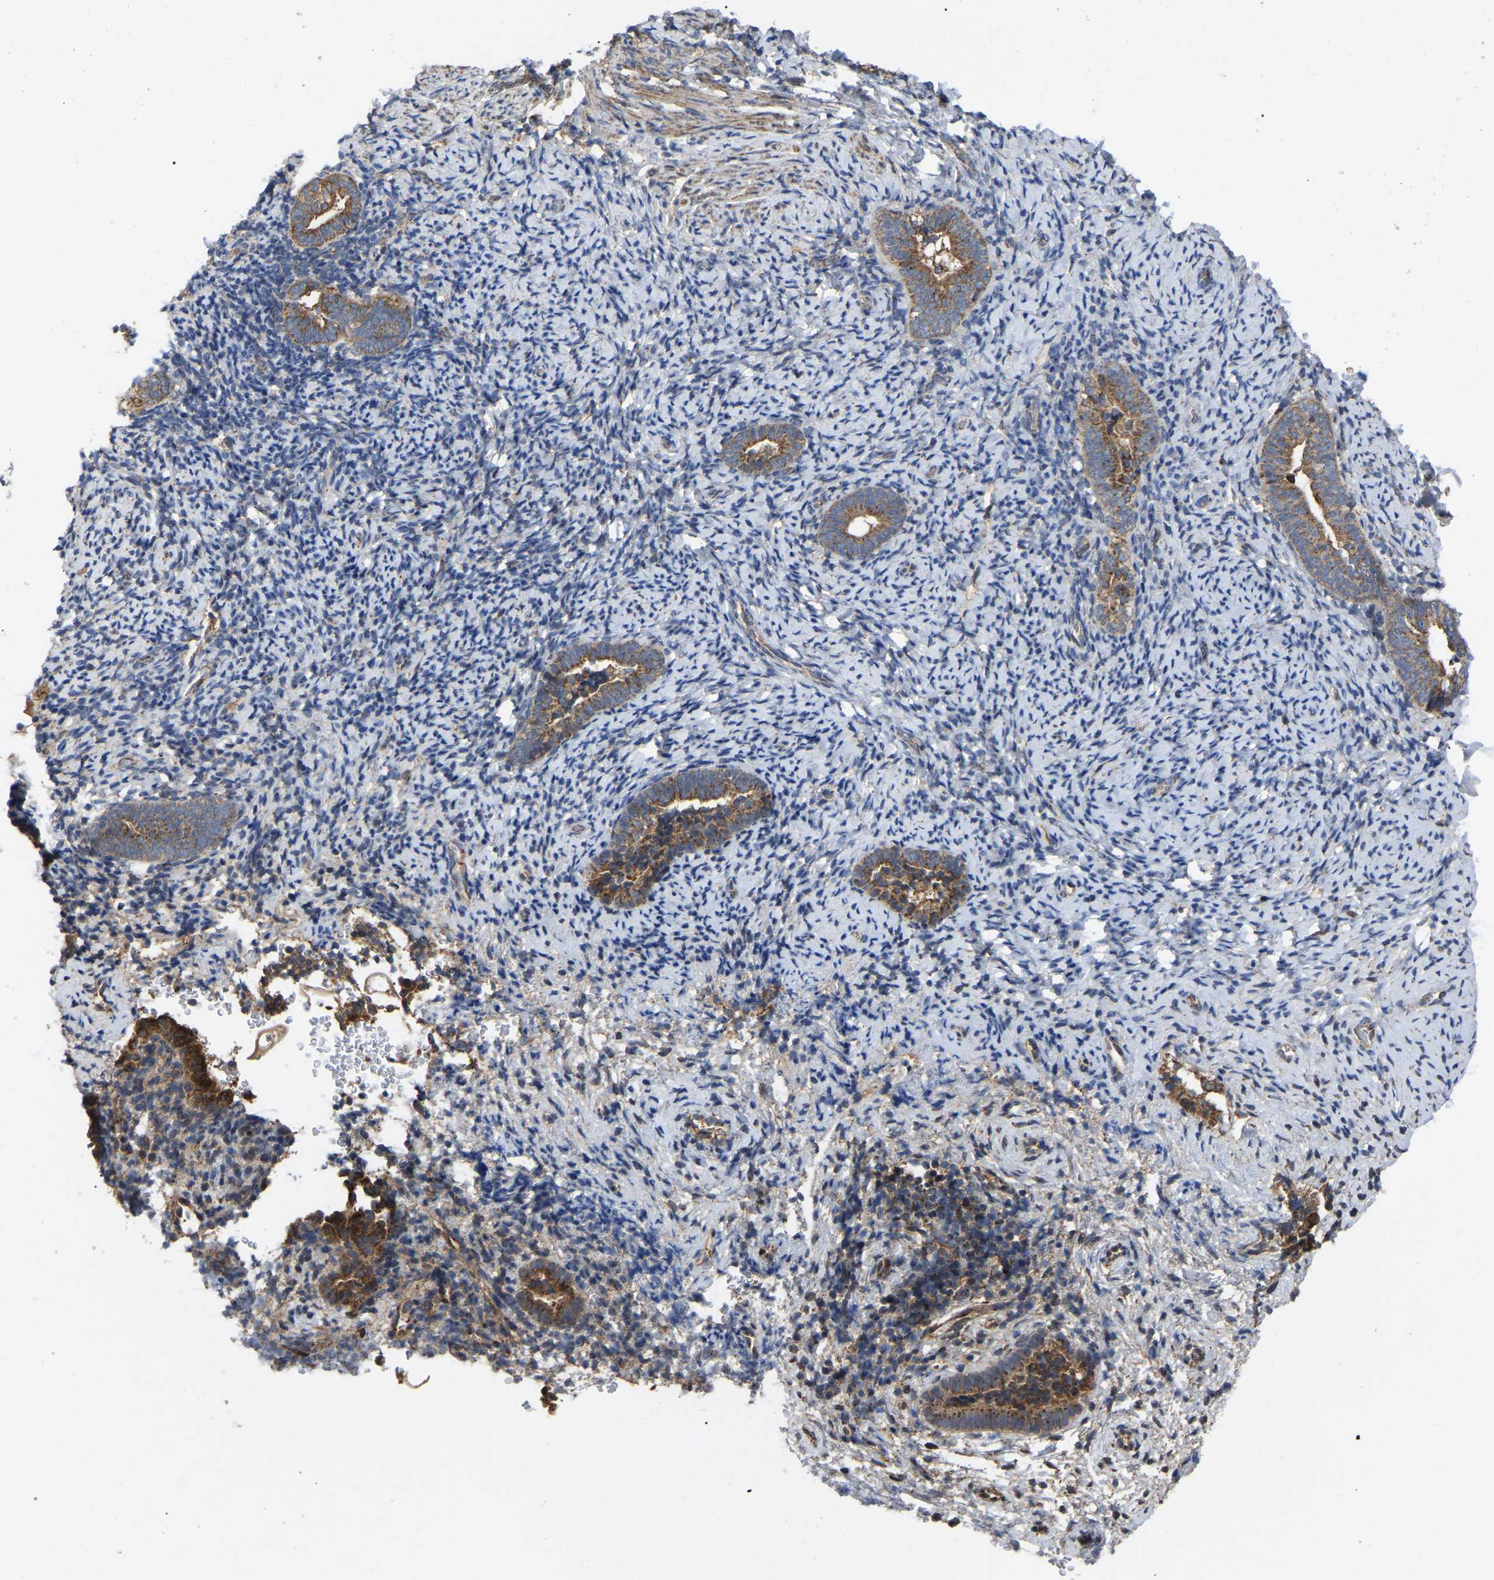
{"staining": {"intensity": "negative", "quantity": "none", "location": "none"}, "tissue": "endometrium", "cell_type": "Cells in endometrial stroma", "image_type": "normal", "snomed": [{"axis": "morphology", "description": "Normal tissue, NOS"}, {"axis": "topography", "description": "Endometrium"}], "caption": "Immunohistochemistry micrograph of unremarkable endometrium: endometrium stained with DAB shows no significant protein staining in cells in endometrial stroma. (DAB (3,3'-diaminobenzidine) immunohistochemistry, high magnification).", "gene": "GCC1", "patient": {"sex": "female", "age": 51}}